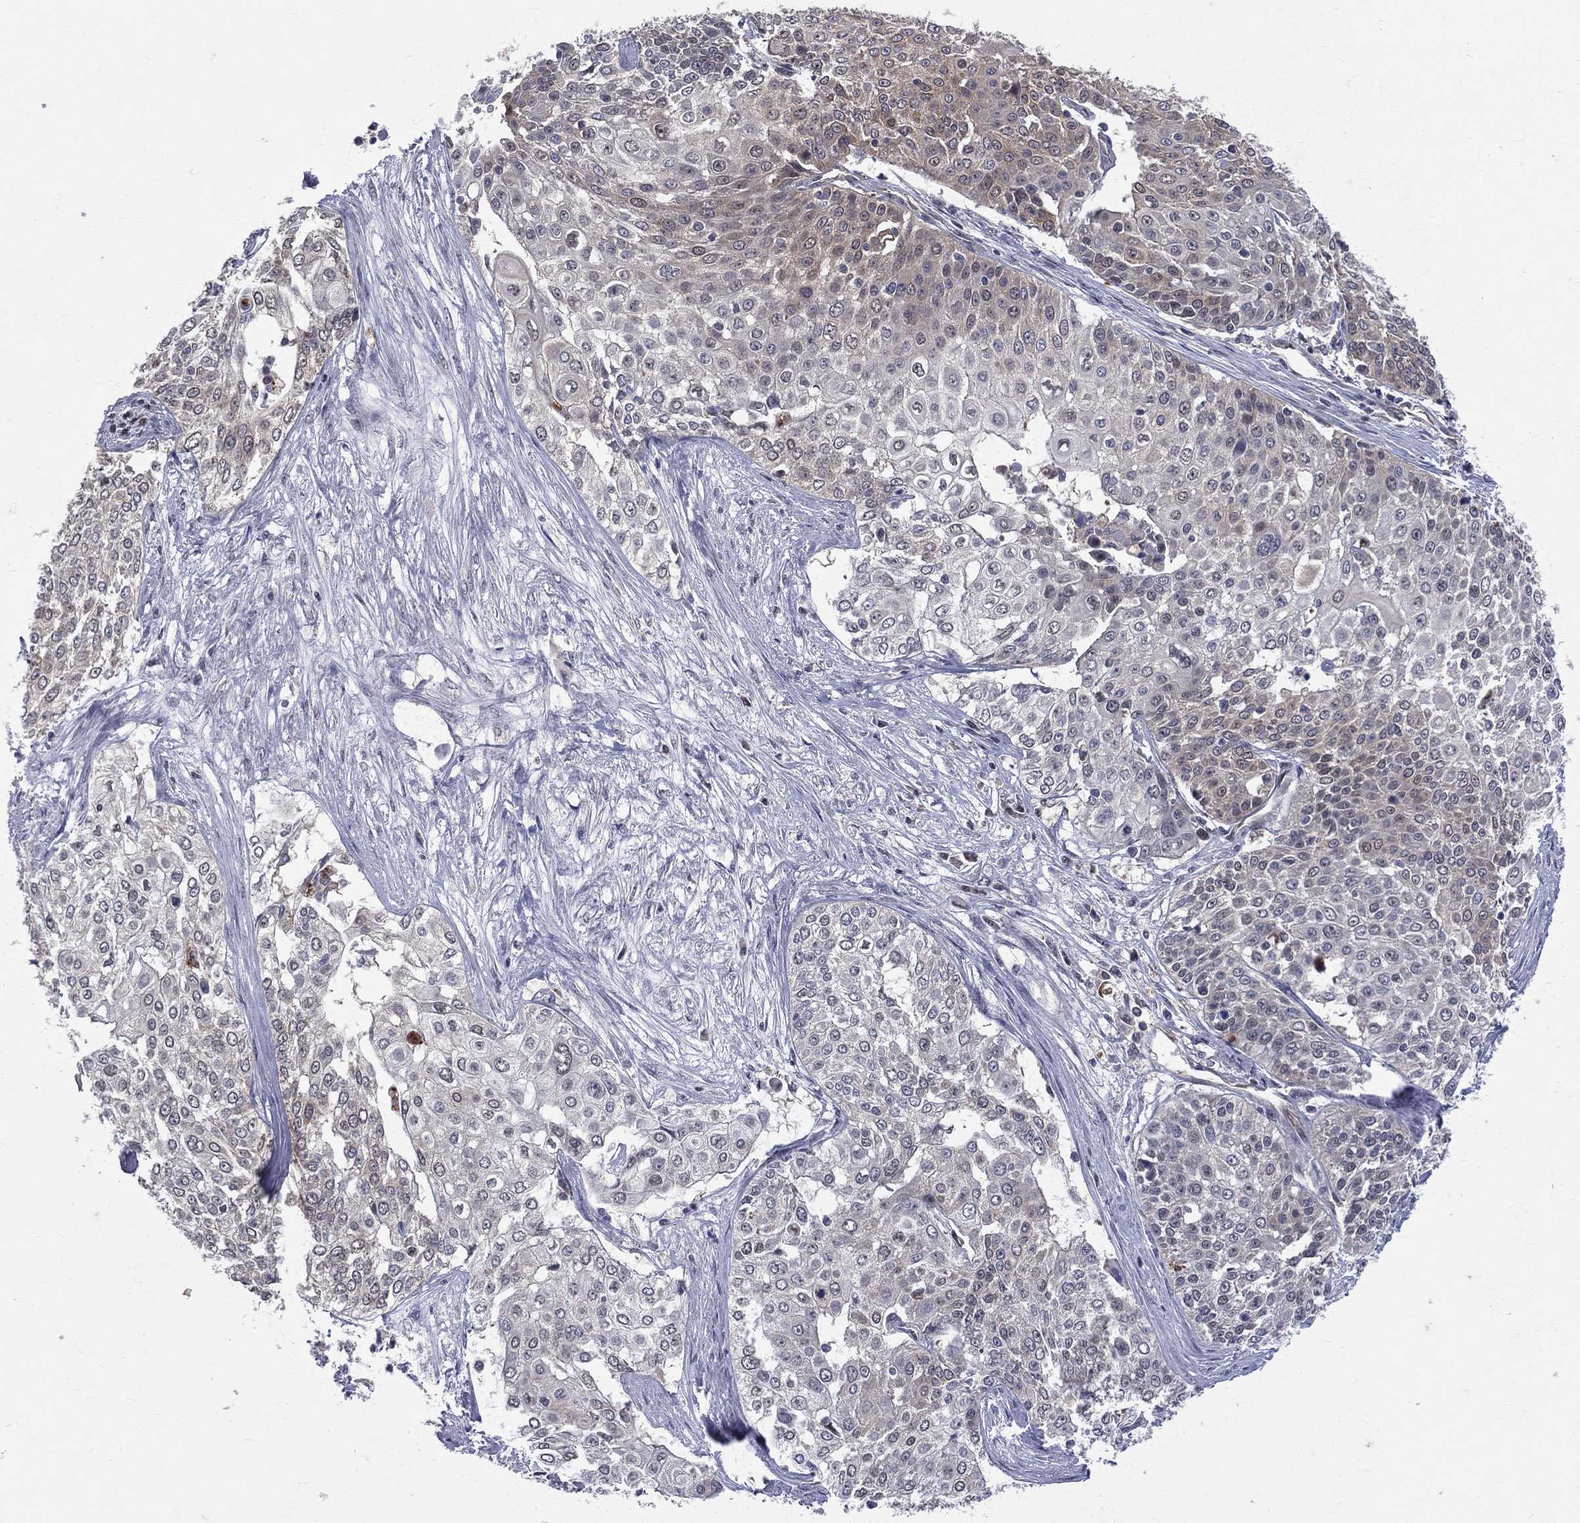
{"staining": {"intensity": "weak", "quantity": "<25%", "location": "cytoplasmic/membranous"}, "tissue": "cervical cancer", "cell_type": "Tumor cells", "image_type": "cancer", "snomed": [{"axis": "morphology", "description": "Squamous cell carcinoma, NOS"}, {"axis": "topography", "description": "Cervix"}], "caption": "The histopathology image reveals no significant expression in tumor cells of squamous cell carcinoma (cervical). Brightfield microscopy of immunohistochemistry stained with DAB (3,3'-diaminobenzidine) (brown) and hematoxylin (blue), captured at high magnification.", "gene": "GMPR2", "patient": {"sex": "female", "age": 39}}